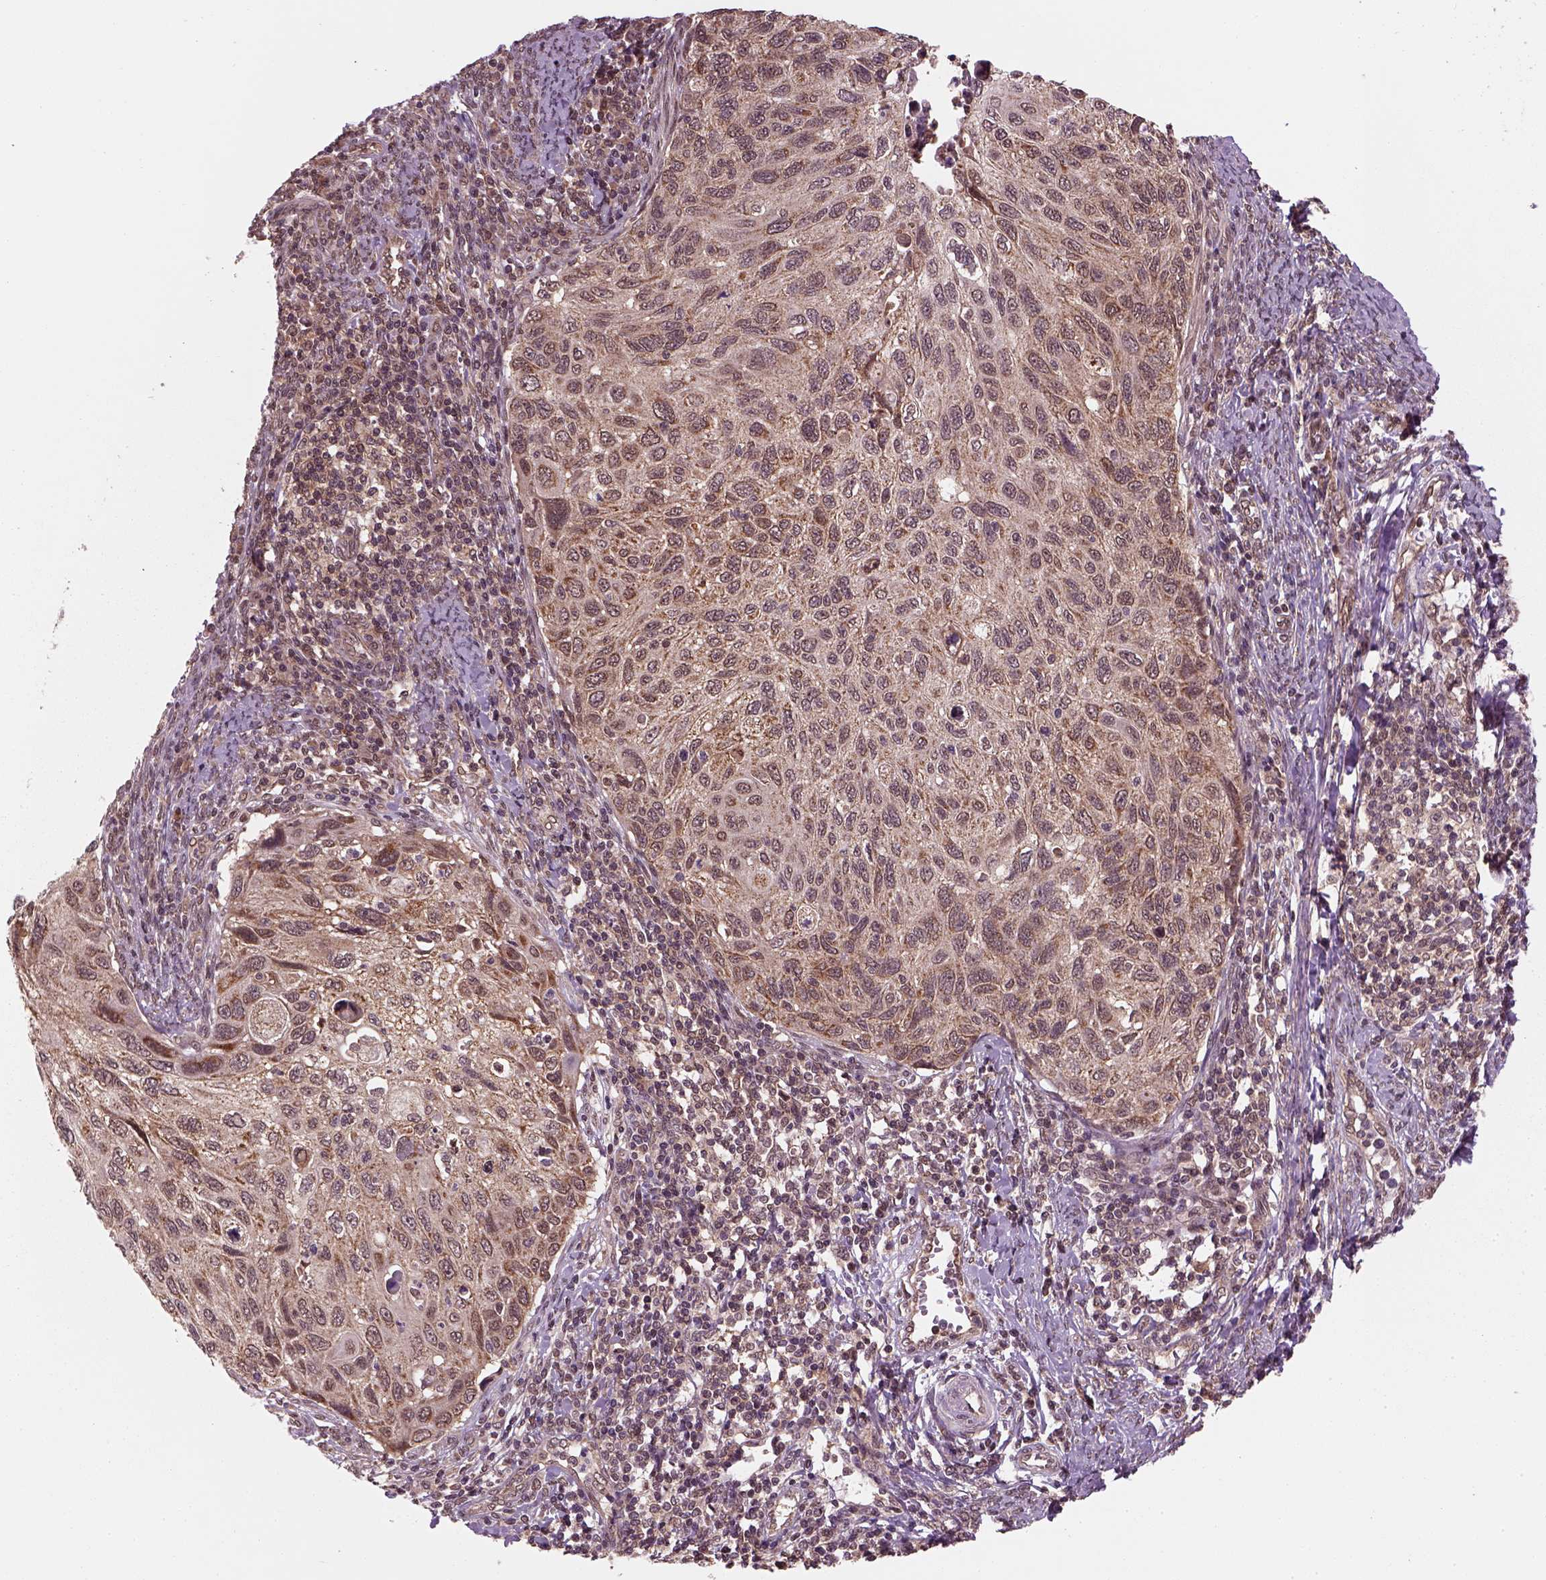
{"staining": {"intensity": "moderate", "quantity": ">75%", "location": "cytoplasmic/membranous"}, "tissue": "cervical cancer", "cell_type": "Tumor cells", "image_type": "cancer", "snomed": [{"axis": "morphology", "description": "Squamous cell carcinoma, NOS"}, {"axis": "topography", "description": "Cervix"}], "caption": "A high-resolution photomicrograph shows immunohistochemistry staining of cervical squamous cell carcinoma, which exhibits moderate cytoplasmic/membranous staining in about >75% of tumor cells.", "gene": "NUDT9", "patient": {"sex": "female", "age": 70}}